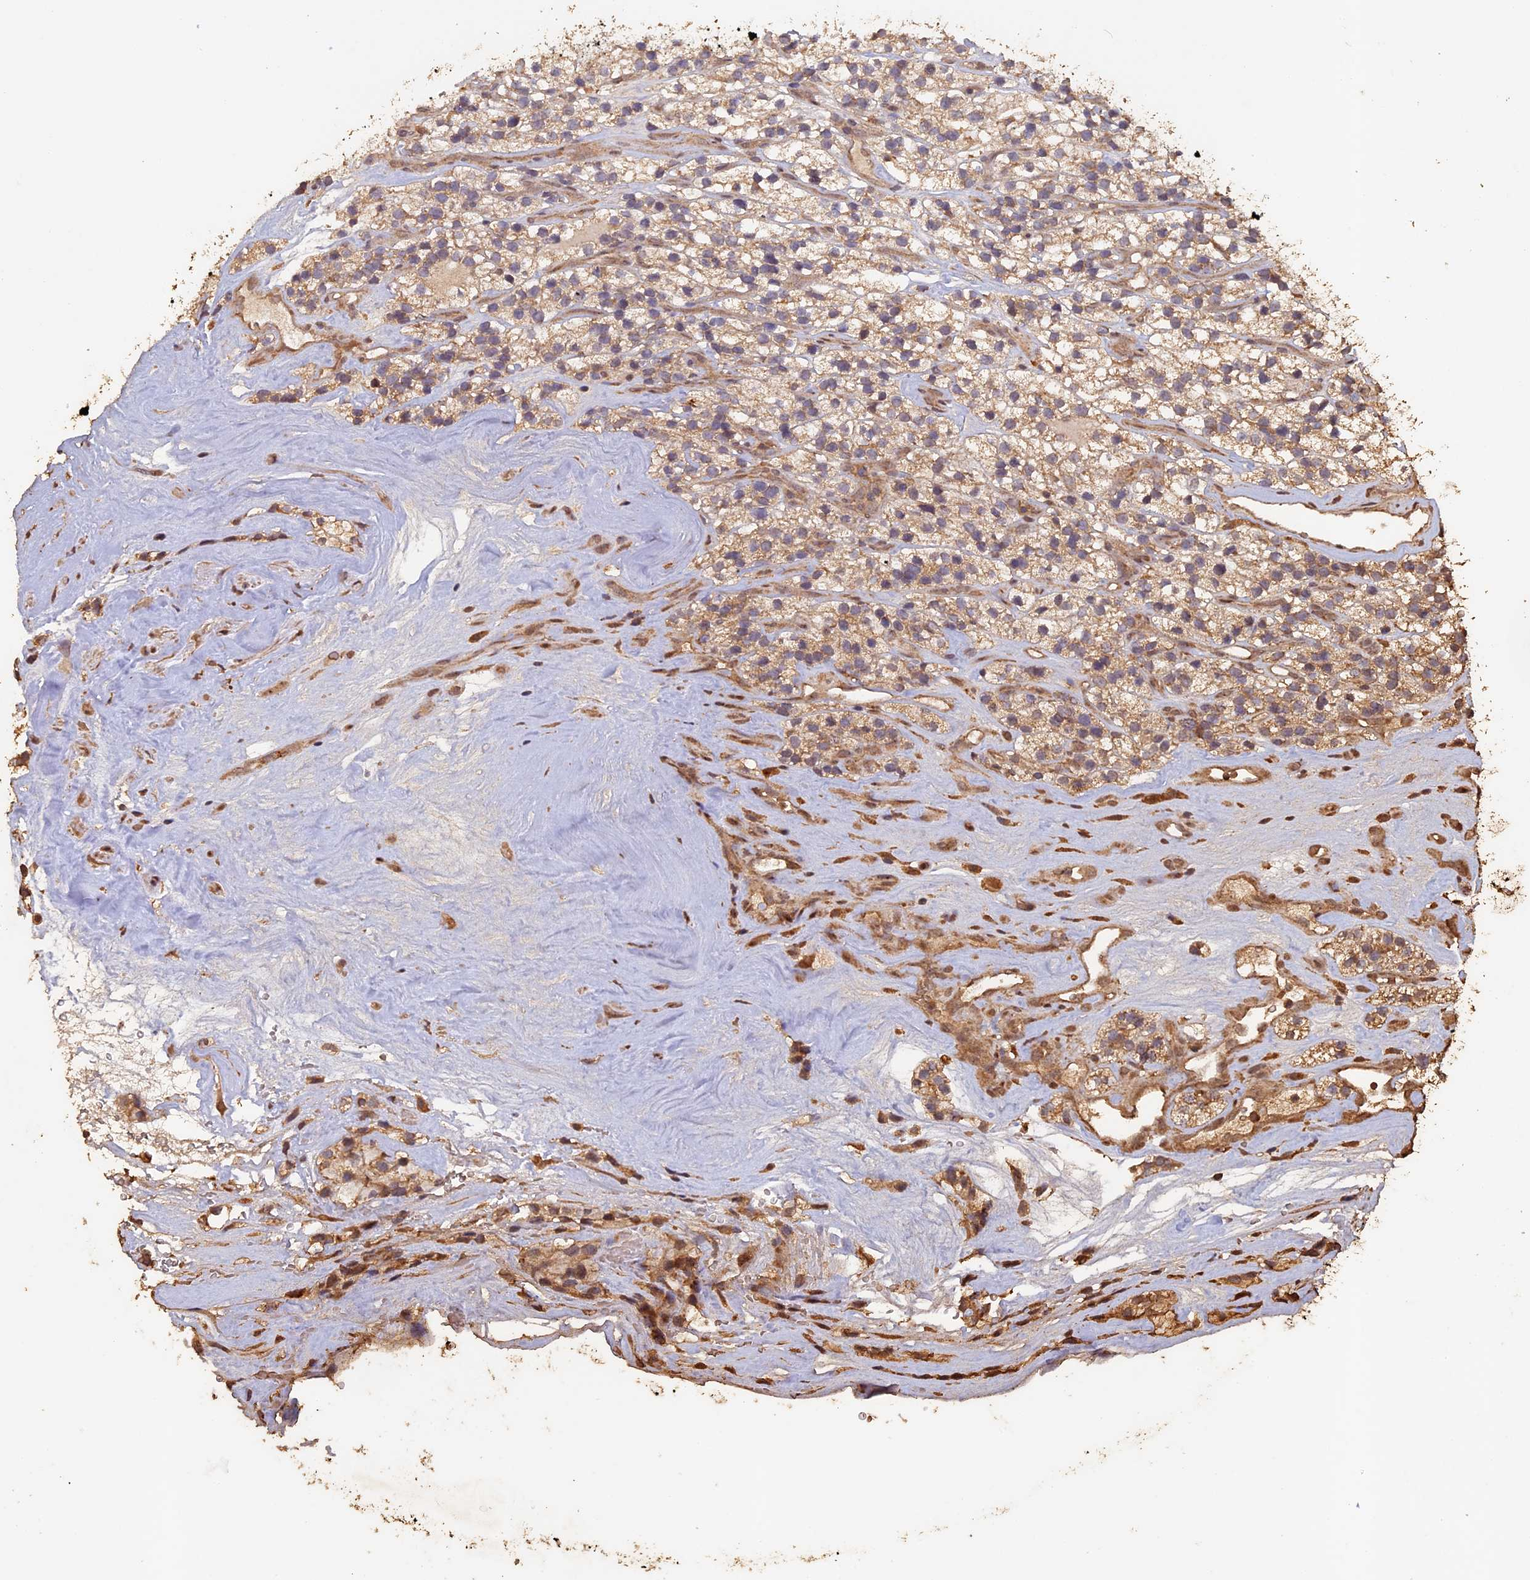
{"staining": {"intensity": "moderate", "quantity": ">75%", "location": "cytoplasmic/membranous"}, "tissue": "renal cancer", "cell_type": "Tumor cells", "image_type": "cancer", "snomed": [{"axis": "morphology", "description": "Adenocarcinoma, NOS"}, {"axis": "topography", "description": "Kidney"}], "caption": "Brown immunohistochemical staining in human adenocarcinoma (renal) demonstrates moderate cytoplasmic/membranous staining in approximately >75% of tumor cells.", "gene": "HUNK", "patient": {"sex": "female", "age": 57}}